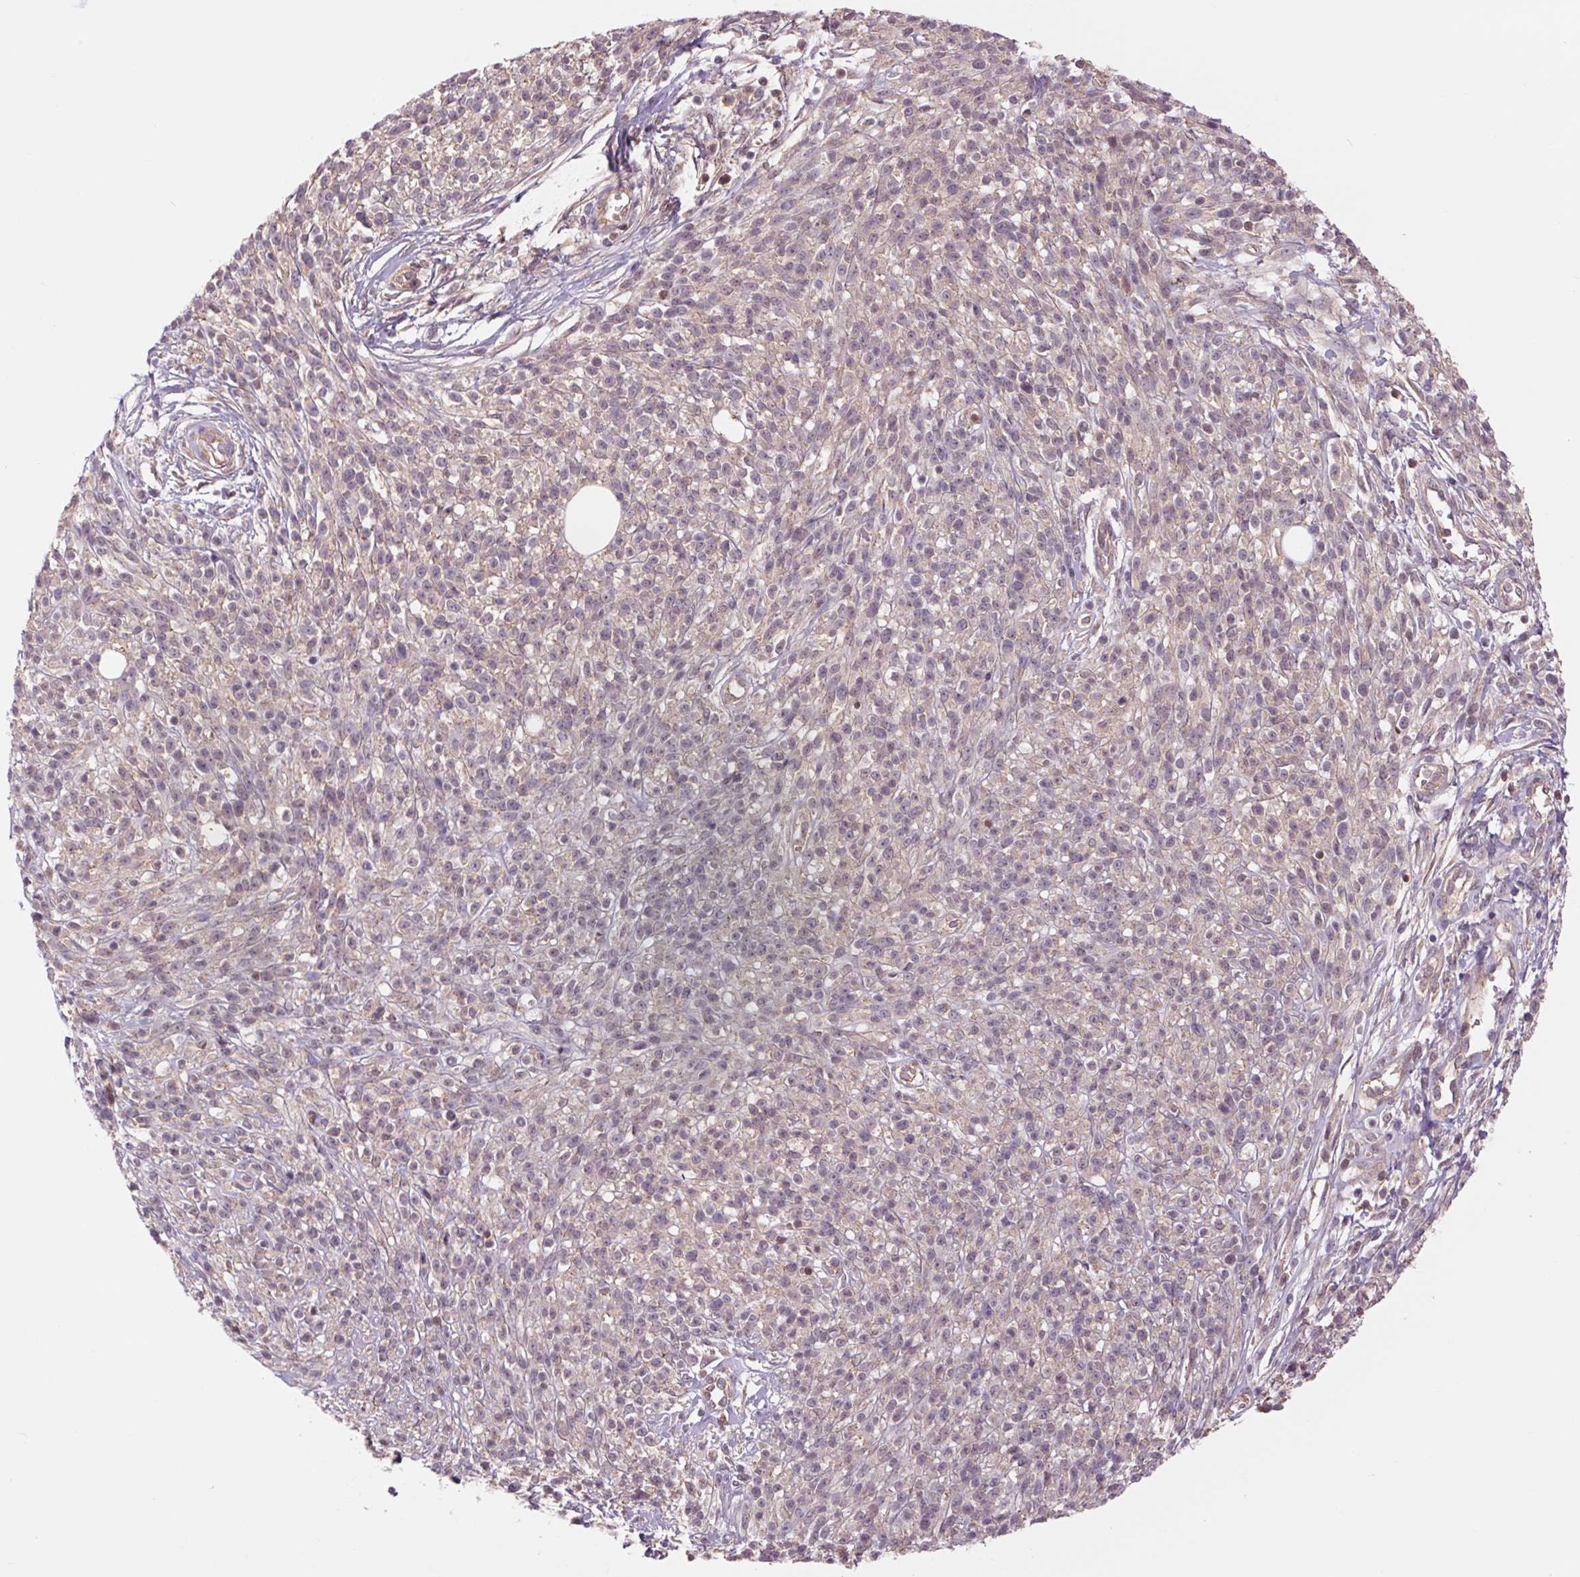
{"staining": {"intensity": "negative", "quantity": "none", "location": "none"}, "tissue": "melanoma", "cell_type": "Tumor cells", "image_type": "cancer", "snomed": [{"axis": "morphology", "description": "Malignant melanoma, NOS"}, {"axis": "topography", "description": "Skin"}, {"axis": "topography", "description": "Skin of trunk"}], "caption": "Tumor cells are negative for protein expression in human melanoma.", "gene": "SH3RF2", "patient": {"sex": "male", "age": 74}}